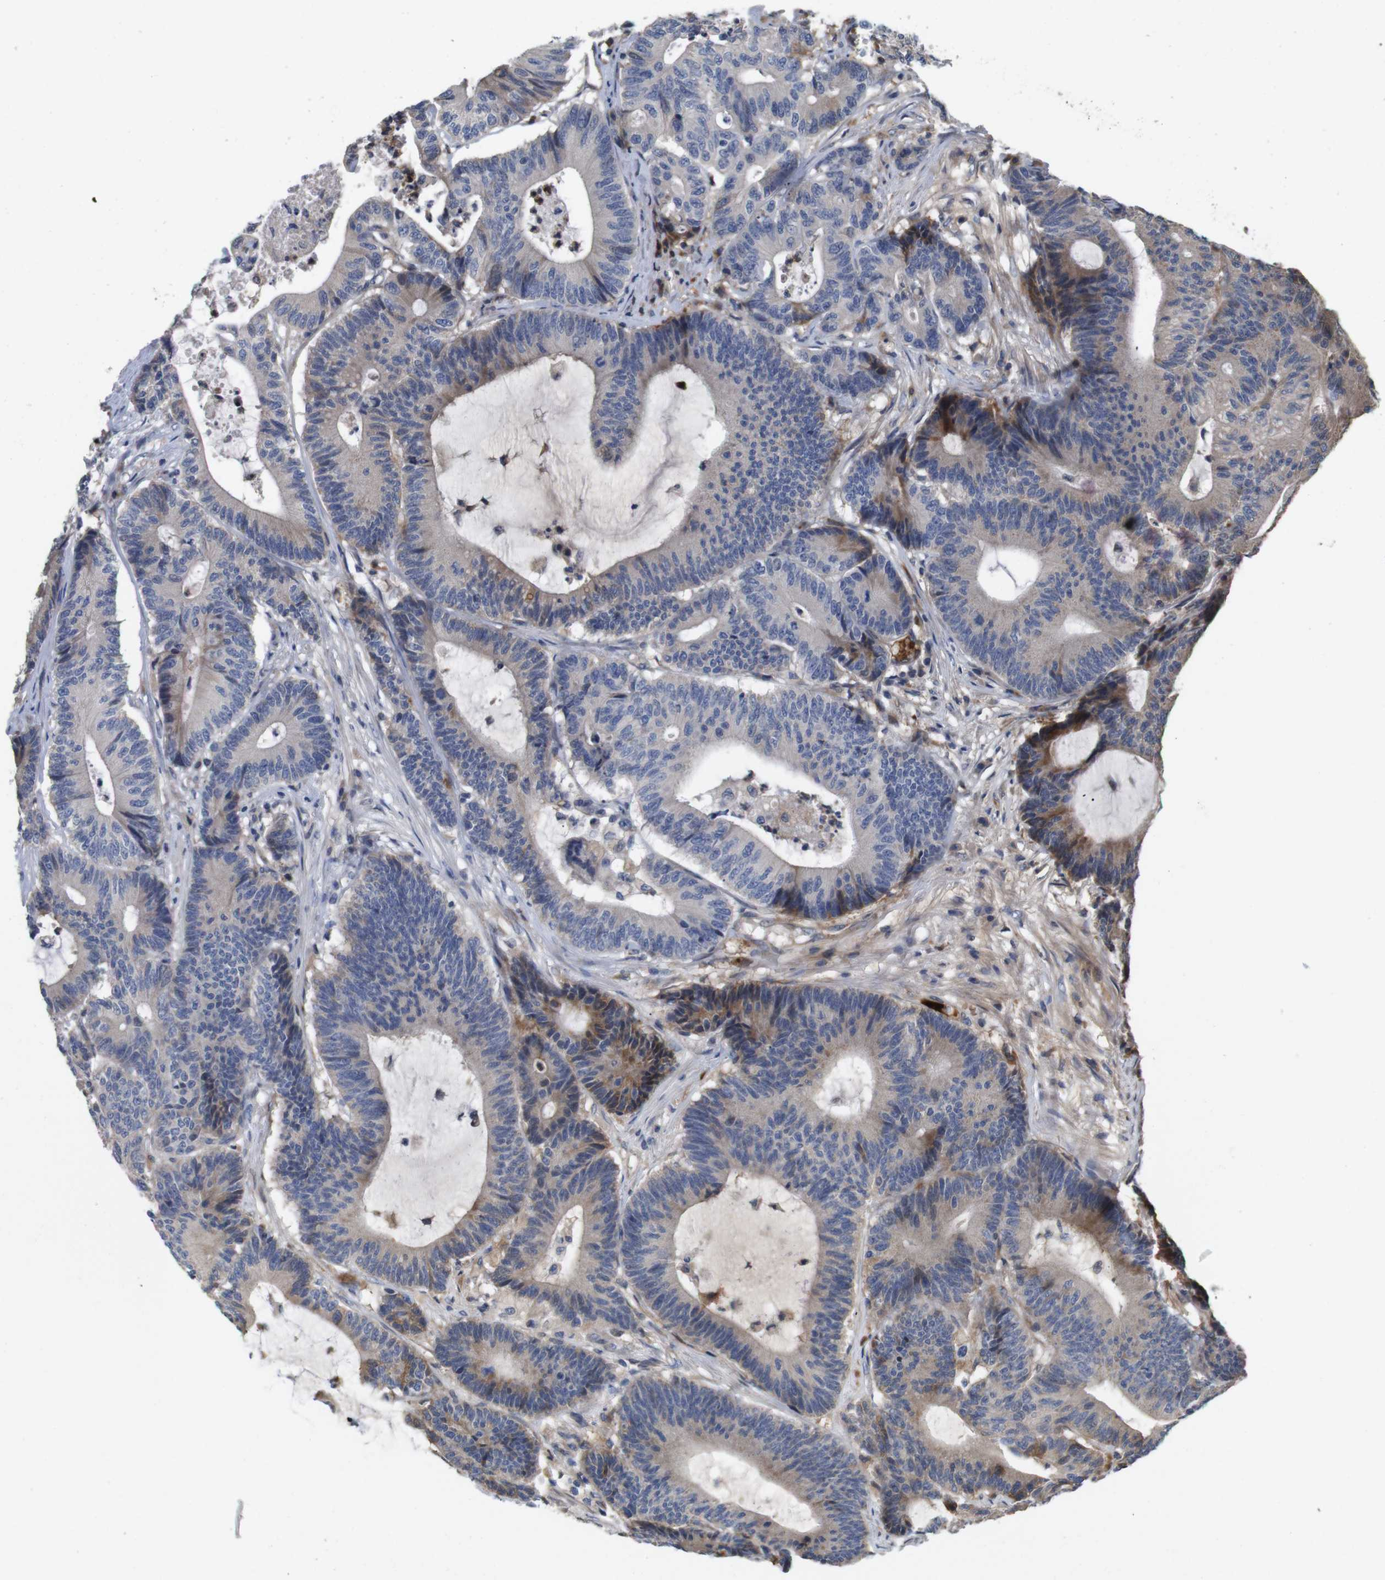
{"staining": {"intensity": "moderate", "quantity": "<25%", "location": "cytoplasmic/membranous"}, "tissue": "colorectal cancer", "cell_type": "Tumor cells", "image_type": "cancer", "snomed": [{"axis": "morphology", "description": "Adenocarcinoma, NOS"}, {"axis": "topography", "description": "Colon"}], "caption": "Protein analysis of colorectal cancer tissue demonstrates moderate cytoplasmic/membranous positivity in approximately <25% of tumor cells.", "gene": "SPRY3", "patient": {"sex": "female", "age": 84}}